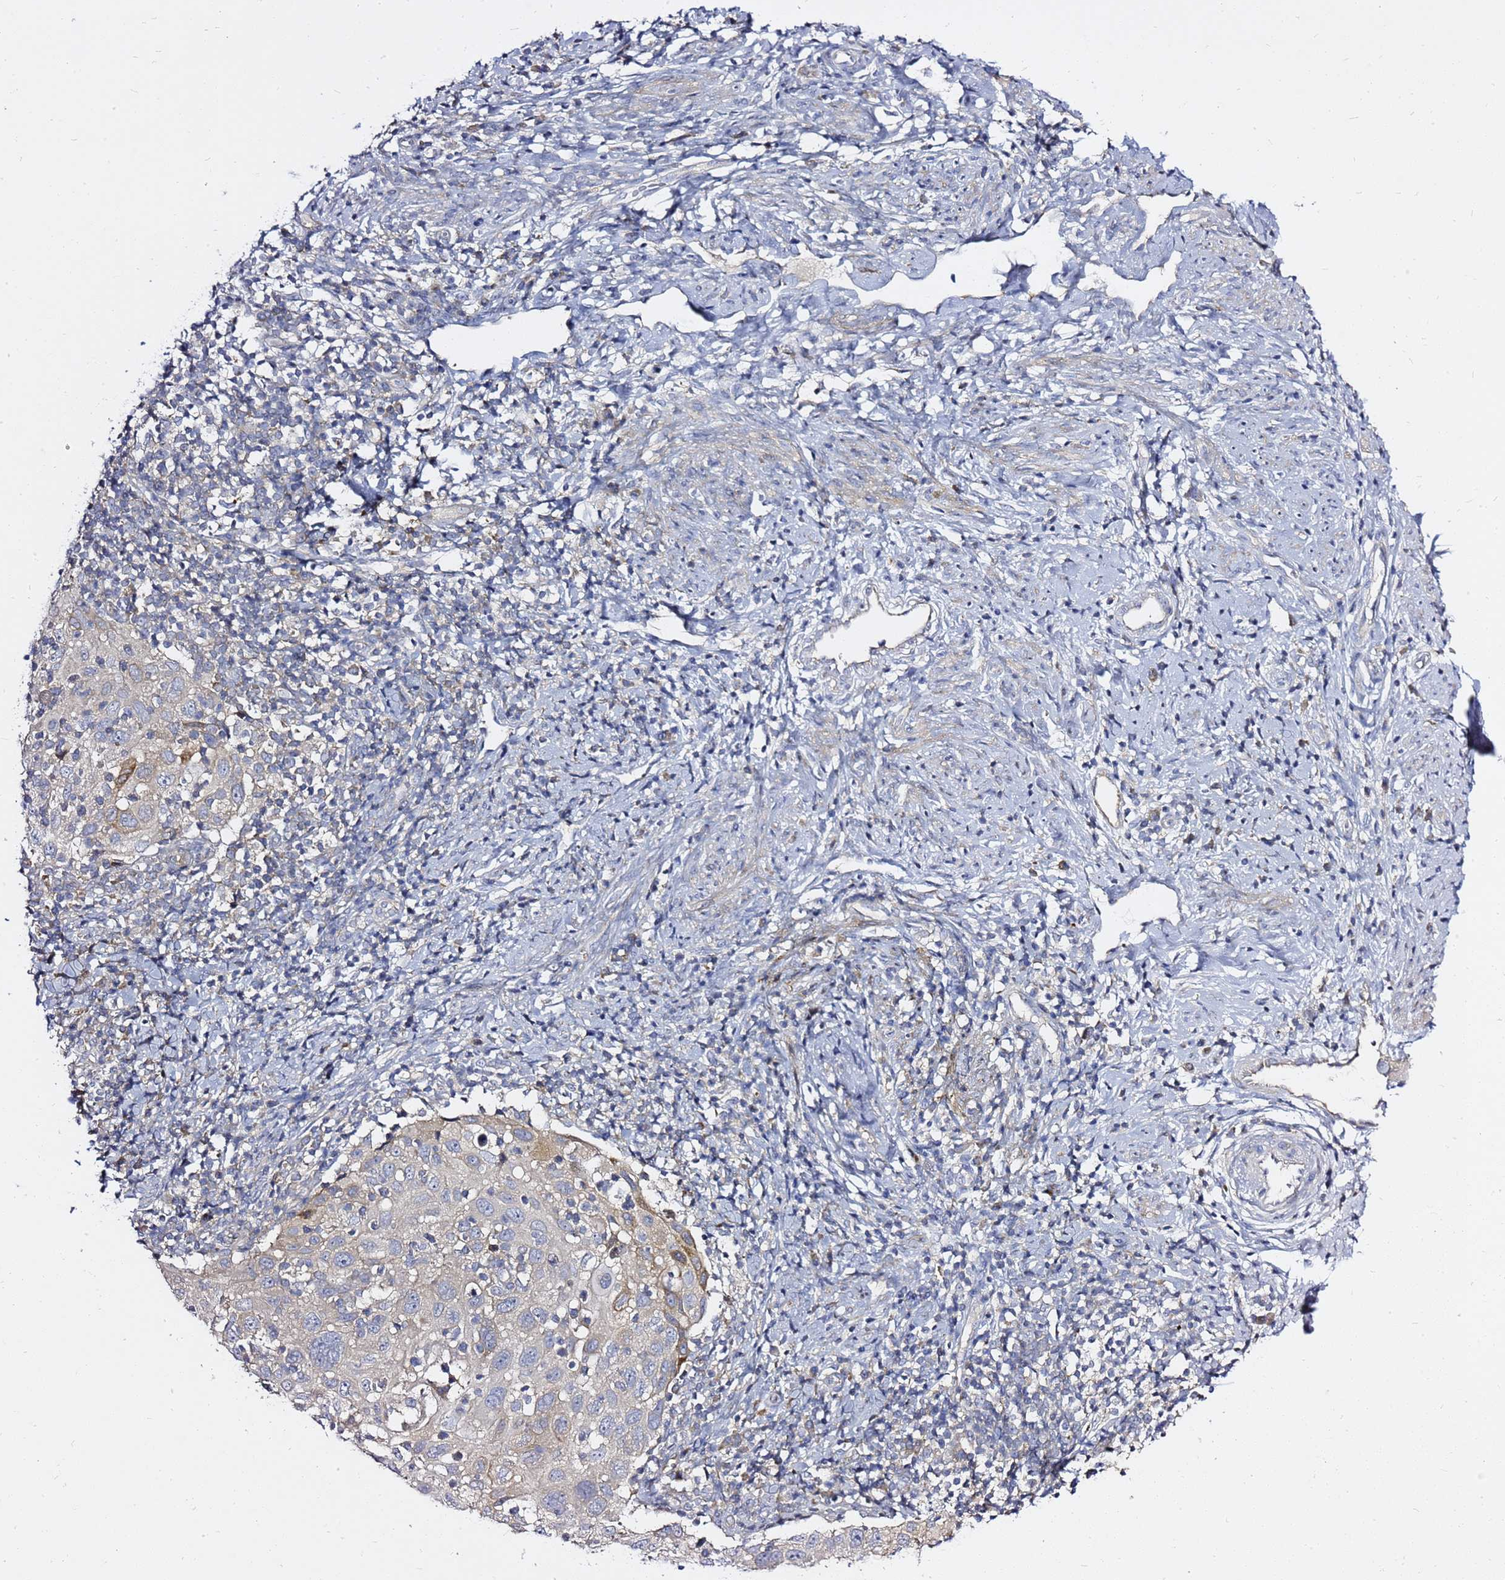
{"staining": {"intensity": "negative", "quantity": "none", "location": "none"}, "tissue": "cervical cancer", "cell_type": "Tumor cells", "image_type": "cancer", "snomed": [{"axis": "morphology", "description": "Squamous cell carcinoma, NOS"}, {"axis": "topography", "description": "Cervix"}], "caption": "High magnification brightfield microscopy of cervical squamous cell carcinoma stained with DAB (brown) and counterstained with hematoxylin (blue): tumor cells show no significant staining.", "gene": "MON1B", "patient": {"sex": "female", "age": 70}}